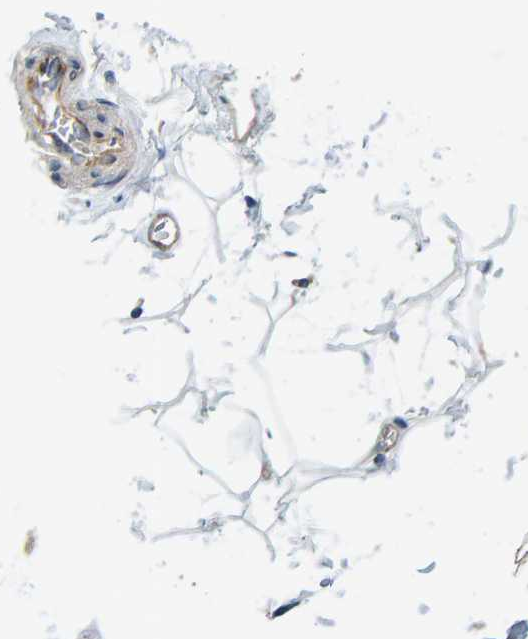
{"staining": {"intensity": "weak", "quantity": "<25%", "location": "cytoplasmic/membranous"}, "tissue": "adipose tissue", "cell_type": "Adipocytes", "image_type": "normal", "snomed": [{"axis": "morphology", "description": "Normal tissue, NOS"}, {"axis": "topography", "description": "Cartilage tissue"}, {"axis": "topography", "description": "Lung"}], "caption": "IHC micrograph of unremarkable adipose tissue stained for a protein (brown), which displays no staining in adipocytes. The staining was performed using DAB to visualize the protein expression in brown, while the nuclei were stained in blue with hematoxylin (Magnification: 20x).", "gene": "KRBA2", "patient": {"sex": "female", "age": 77}}